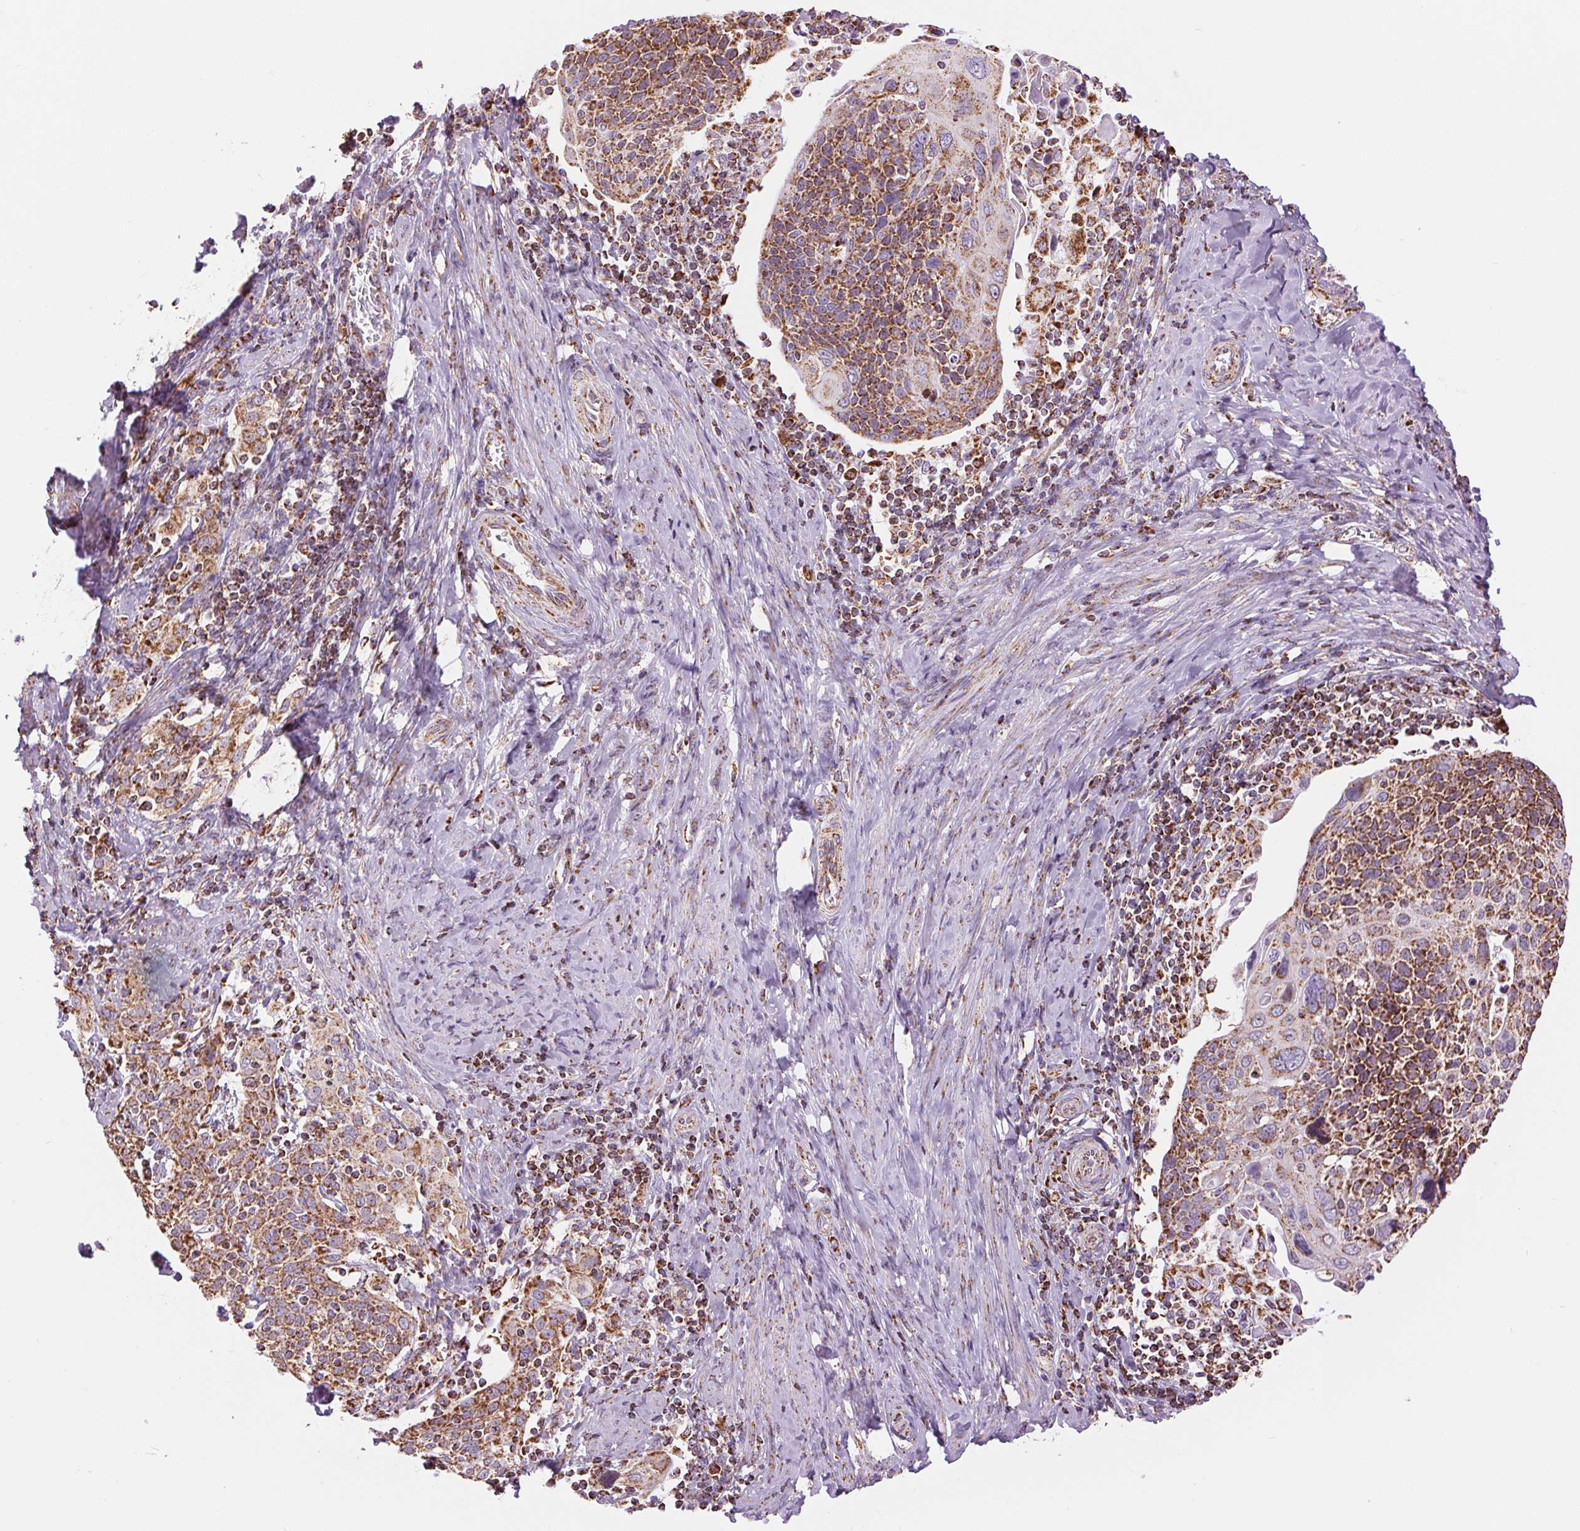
{"staining": {"intensity": "moderate", "quantity": ">75%", "location": "cytoplasmic/membranous"}, "tissue": "cervical cancer", "cell_type": "Tumor cells", "image_type": "cancer", "snomed": [{"axis": "morphology", "description": "Squamous cell carcinoma, NOS"}, {"axis": "topography", "description": "Cervix"}], "caption": "High-magnification brightfield microscopy of cervical cancer stained with DAB (3,3'-diaminobenzidine) (brown) and counterstained with hematoxylin (blue). tumor cells exhibit moderate cytoplasmic/membranous expression is identified in about>75% of cells.", "gene": "ATP5PB", "patient": {"sex": "female", "age": 61}}